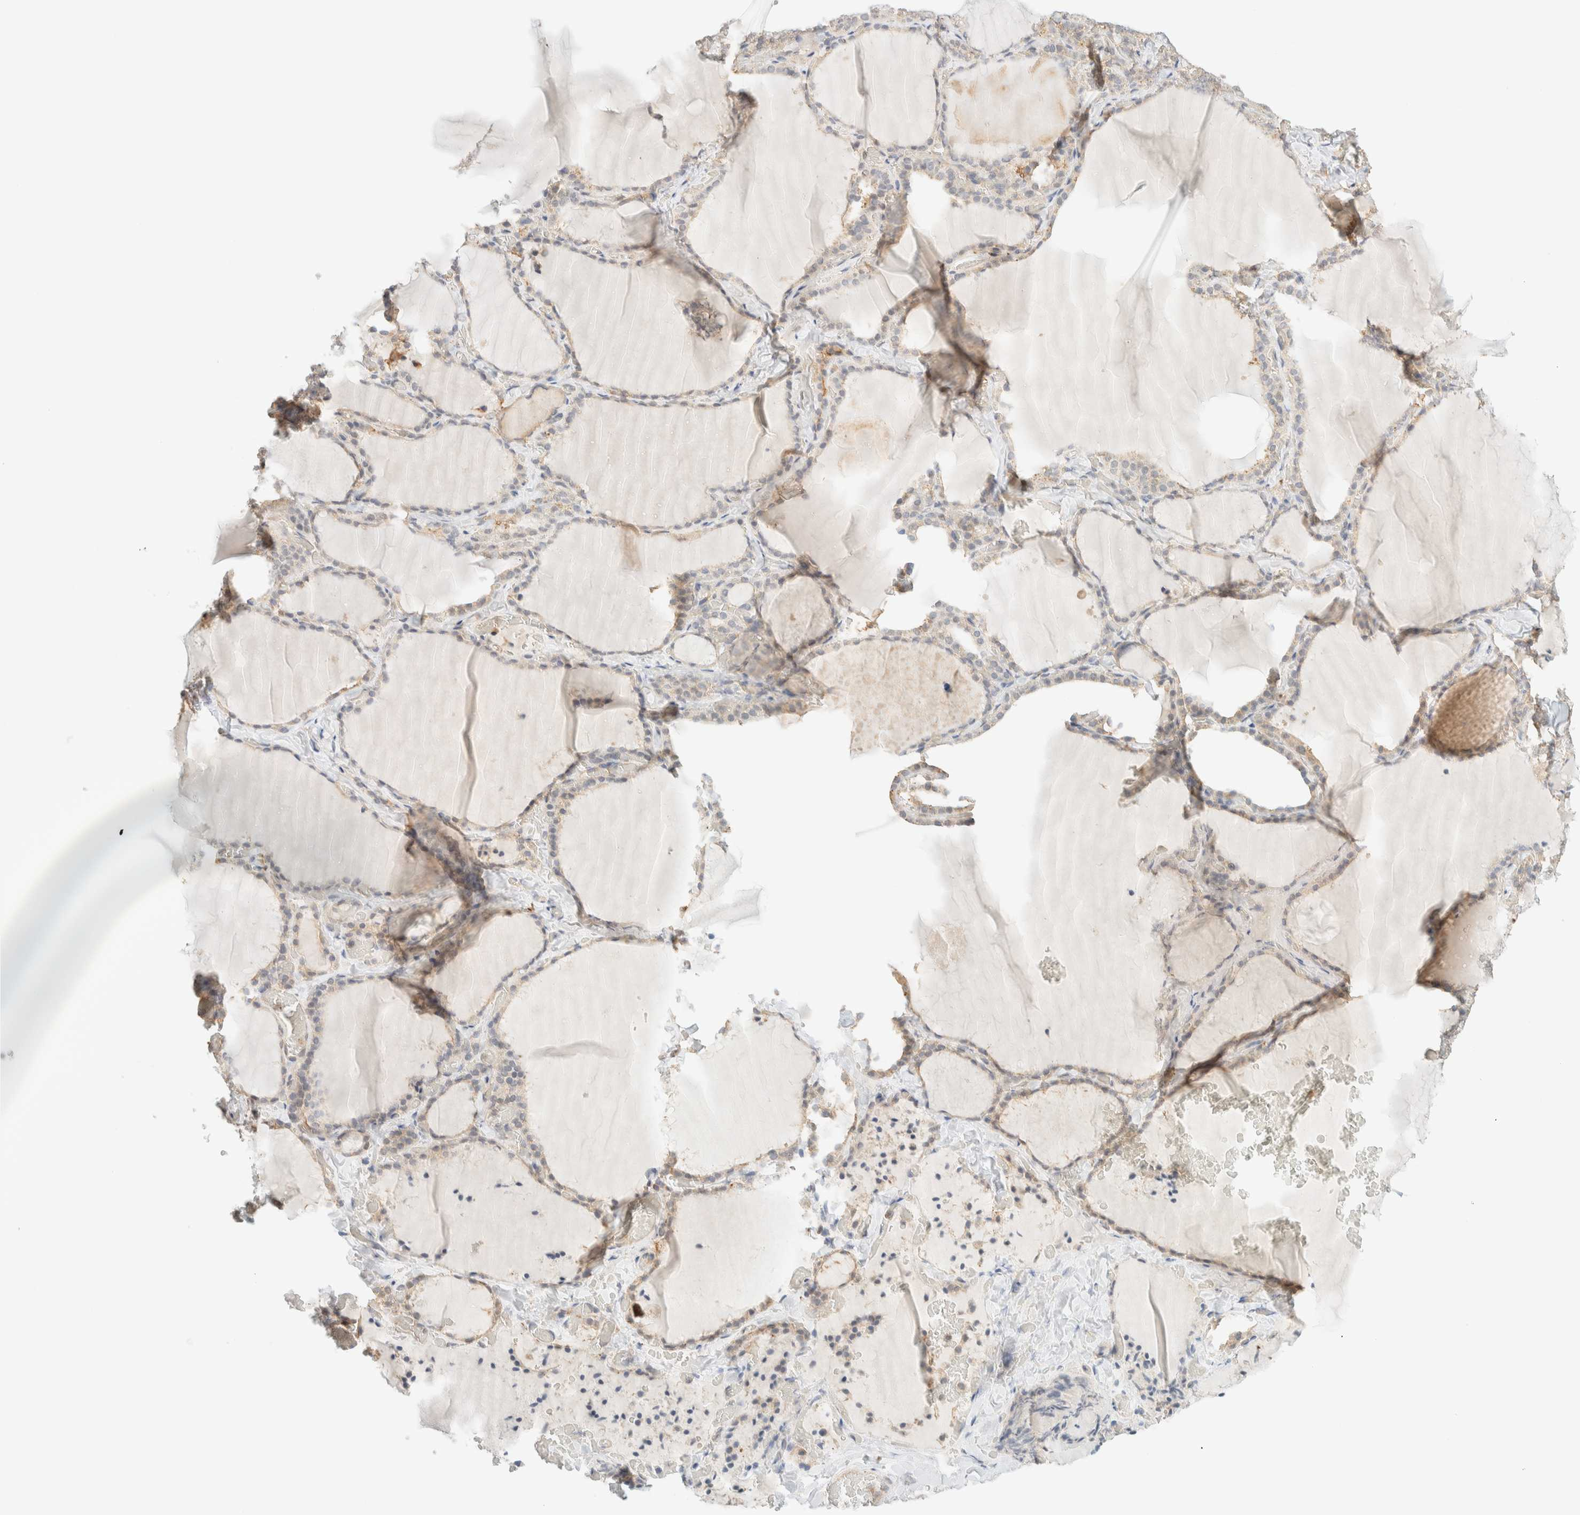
{"staining": {"intensity": "weak", "quantity": ">75%", "location": "cytoplasmic/membranous"}, "tissue": "thyroid gland", "cell_type": "Glandular cells", "image_type": "normal", "snomed": [{"axis": "morphology", "description": "Normal tissue, NOS"}, {"axis": "topography", "description": "Thyroid gland"}], "caption": "IHC photomicrograph of benign human thyroid gland stained for a protein (brown), which reveals low levels of weak cytoplasmic/membranous staining in approximately >75% of glandular cells.", "gene": "TBC1D8B", "patient": {"sex": "female", "age": 22}}